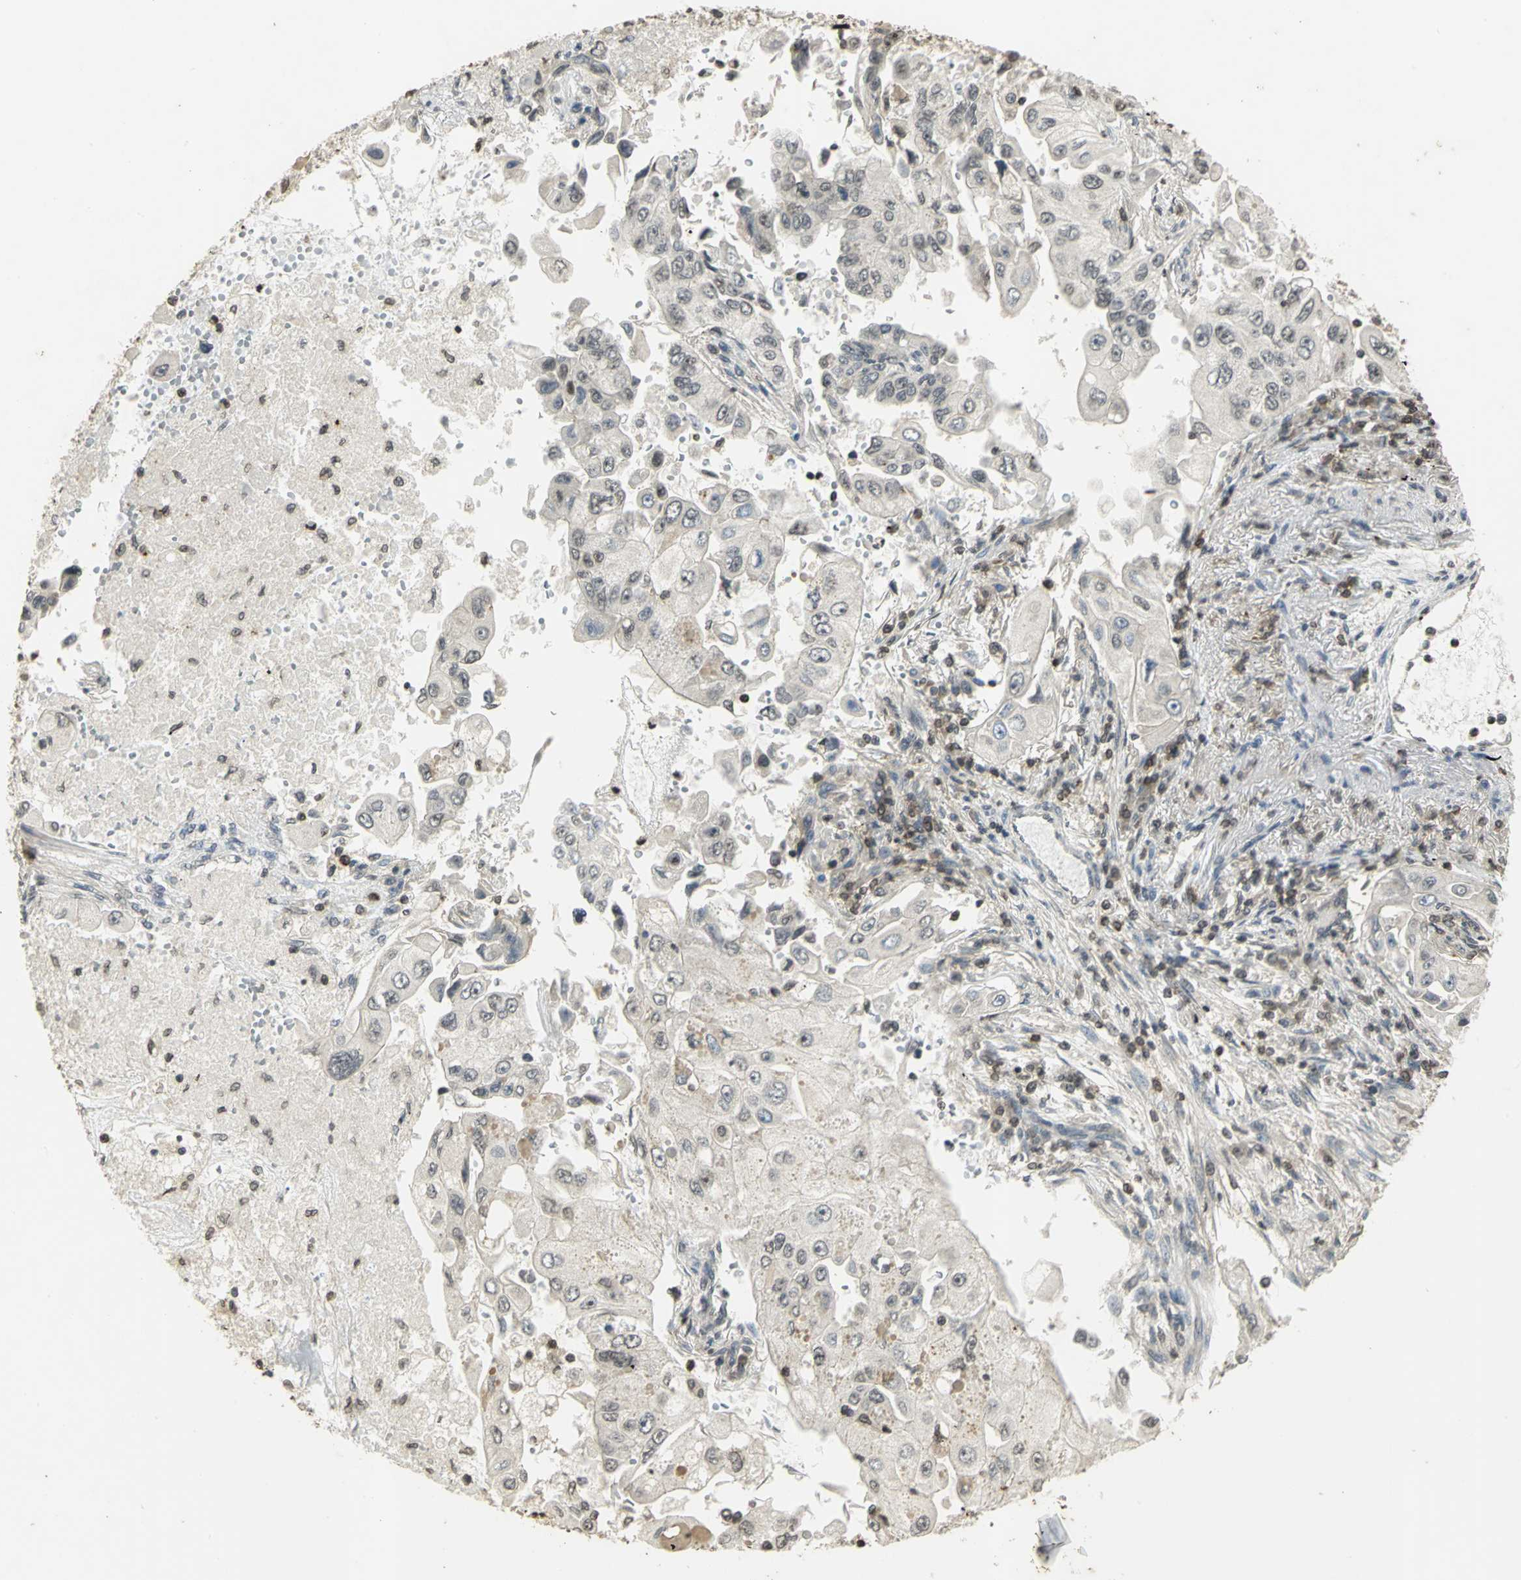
{"staining": {"intensity": "negative", "quantity": "none", "location": "none"}, "tissue": "lung cancer", "cell_type": "Tumor cells", "image_type": "cancer", "snomed": [{"axis": "morphology", "description": "Adenocarcinoma, NOS"}, {"axis": "topography", "description": "Lung"}], "caption": "Adenocarcinoma (lung) was stained to show a protein in brown. There is no significant expression in tumor cells.", "gene": "IL16", "patient": {"sex": "male", "age": 84}}